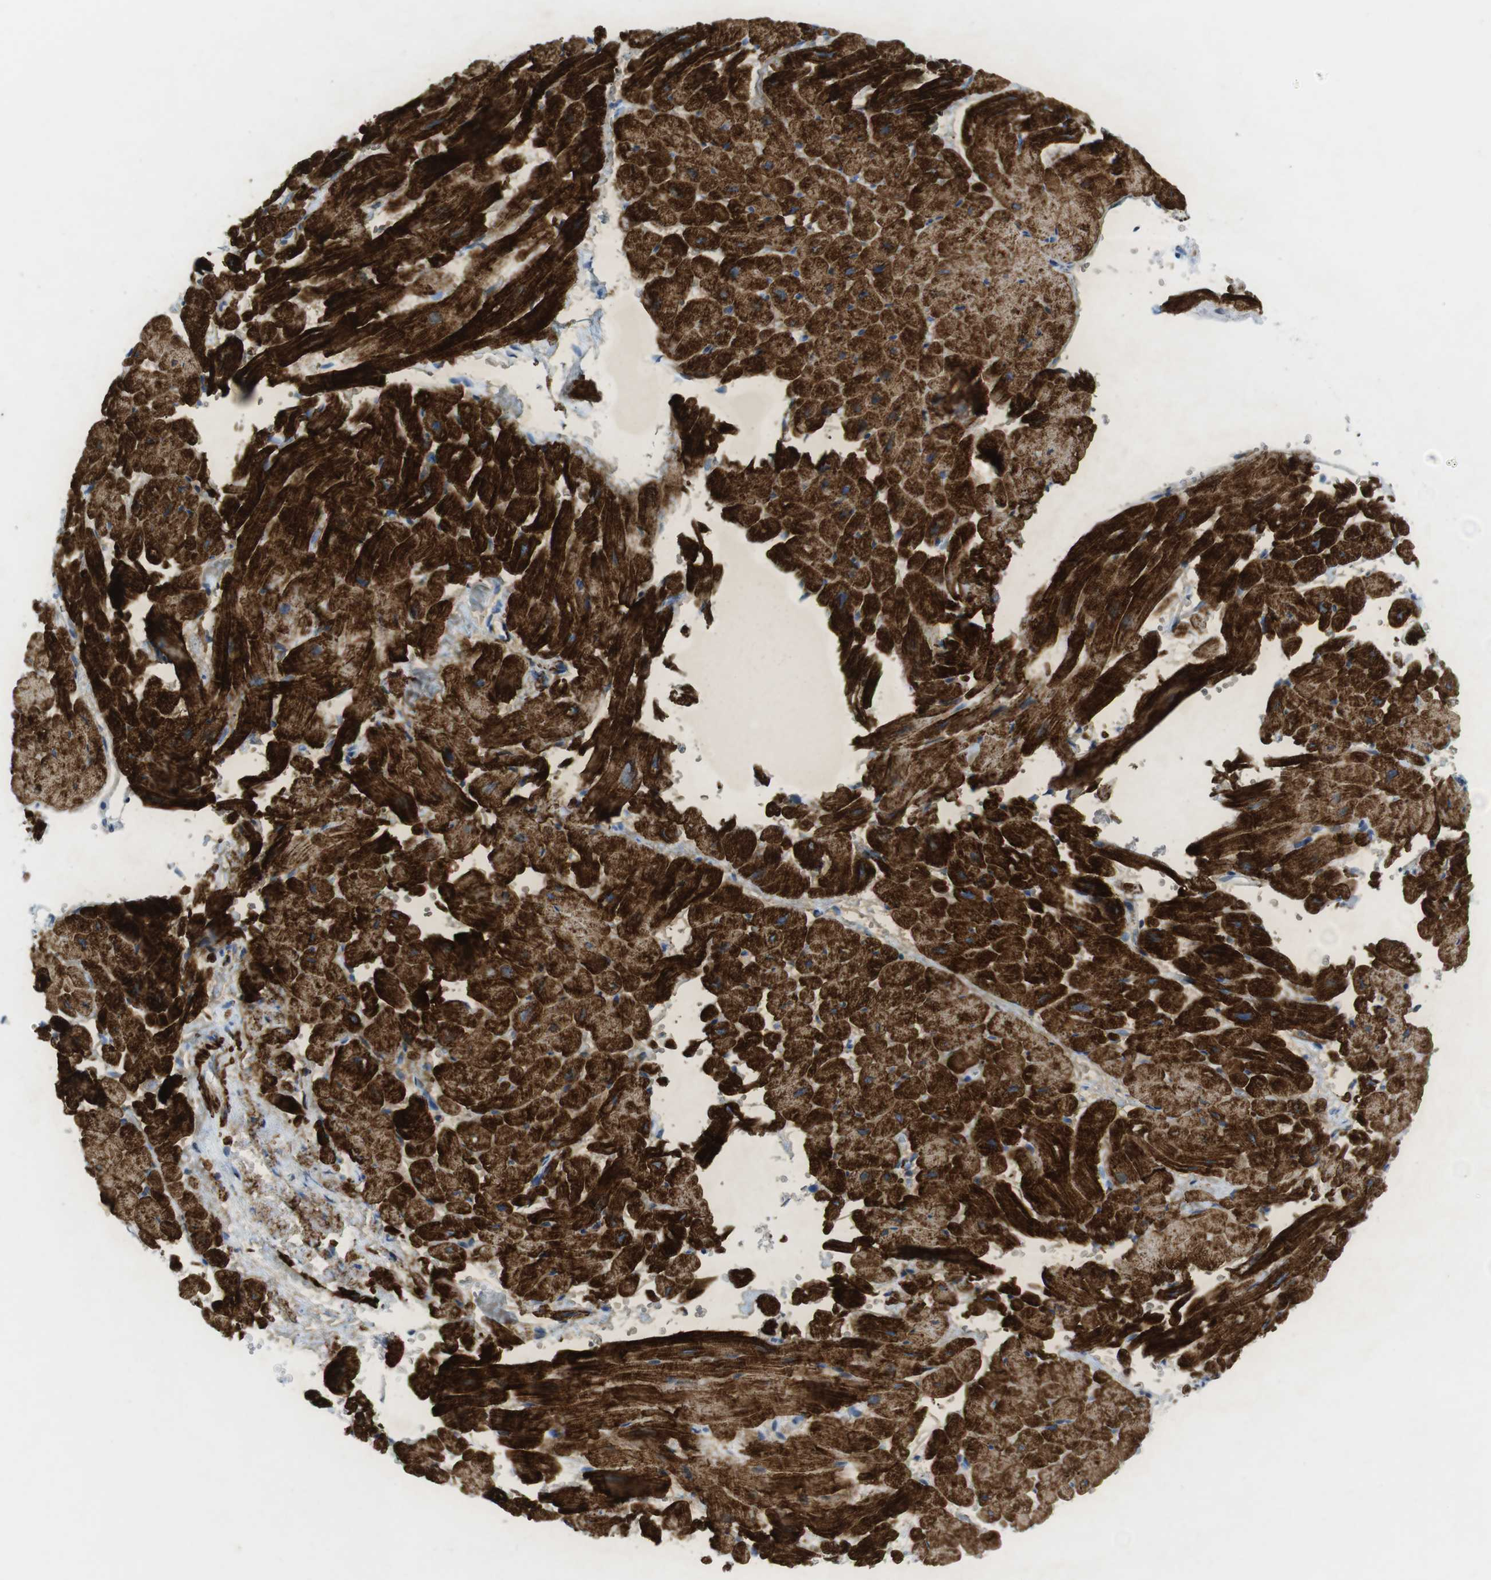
{"staining": {"intensity": "strong", "quantity": ">75%", "location": "cytoplasmic/membranous"}, "tissue": "heart muscle", "cell_type": "Cardiomyocytes", "image_type": "normal", "snomed": [{"axis": "morphology", "description": "Normal tissue, NOS"}, {"axis": "topography", "description": "Heart"}], "caption": "This photomicrograph demonstrates immunohistochemistry staining of unremarkable heart muscle, with high strong cytoplasmic/membranous staining in approximately >75% of cardiomyocytes.", "gene": "TNNT2", "patient": {"sex": "male", "age": 45}}